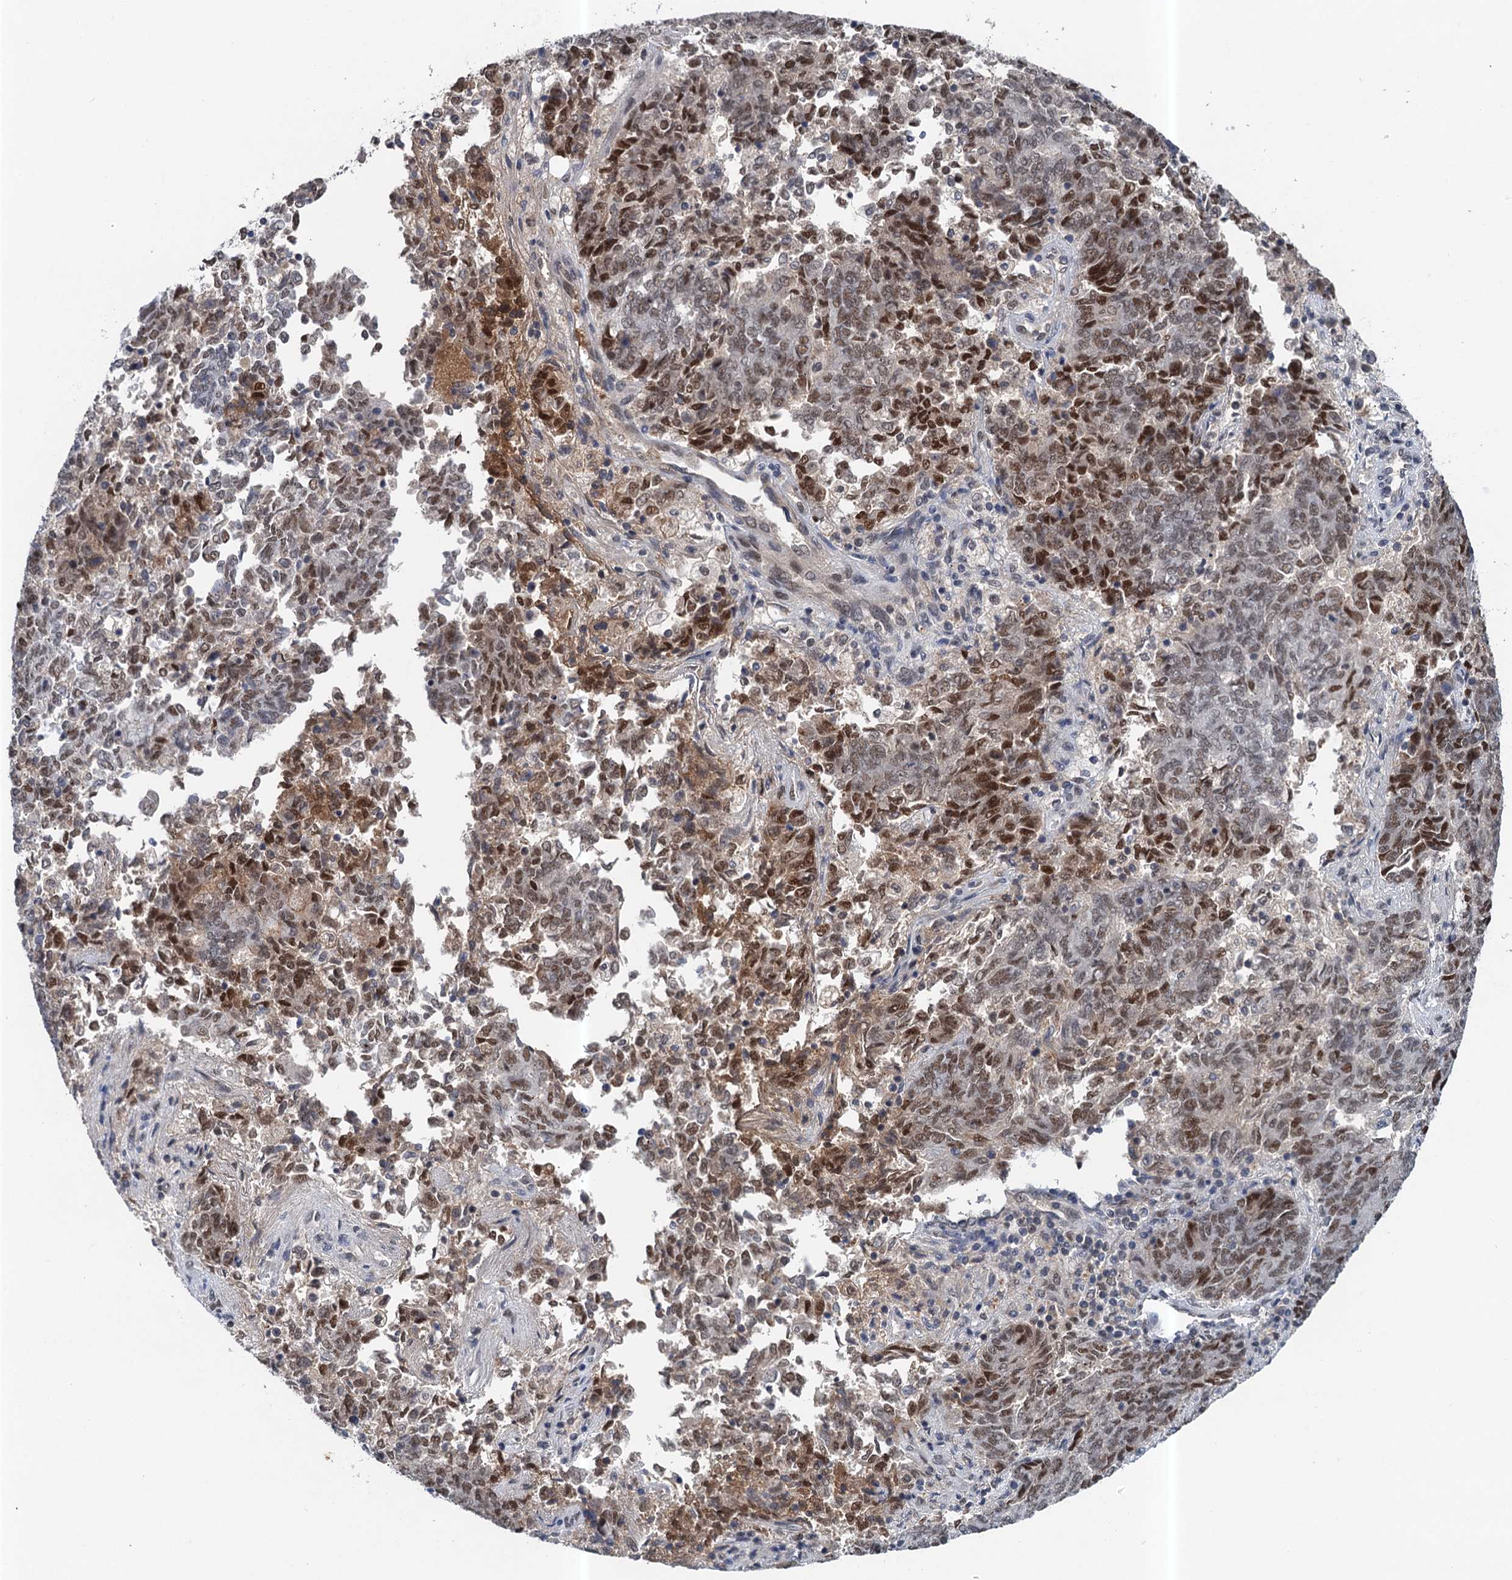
{"staining": {"intensity": "moderate", "quantity": ">75%", "location": "nuclear"}, "tissue": "endometrial cancer", "cell_type": "Tumor cells", "image_type": "cancer", "snomed": [{"axis": "morphology", "description": "Adenocarcinoma, NOS"}, {"axis": "topography", "description": "Endometrium"}], "caption": "Immunohistochemical staining of human endometrial adenocarcinoma reveals moderate nuclear protein positivity in approximately >75% of tumor cells.", "gene": "CSTF3", "patient": {"sex": "female", "age": 80}}